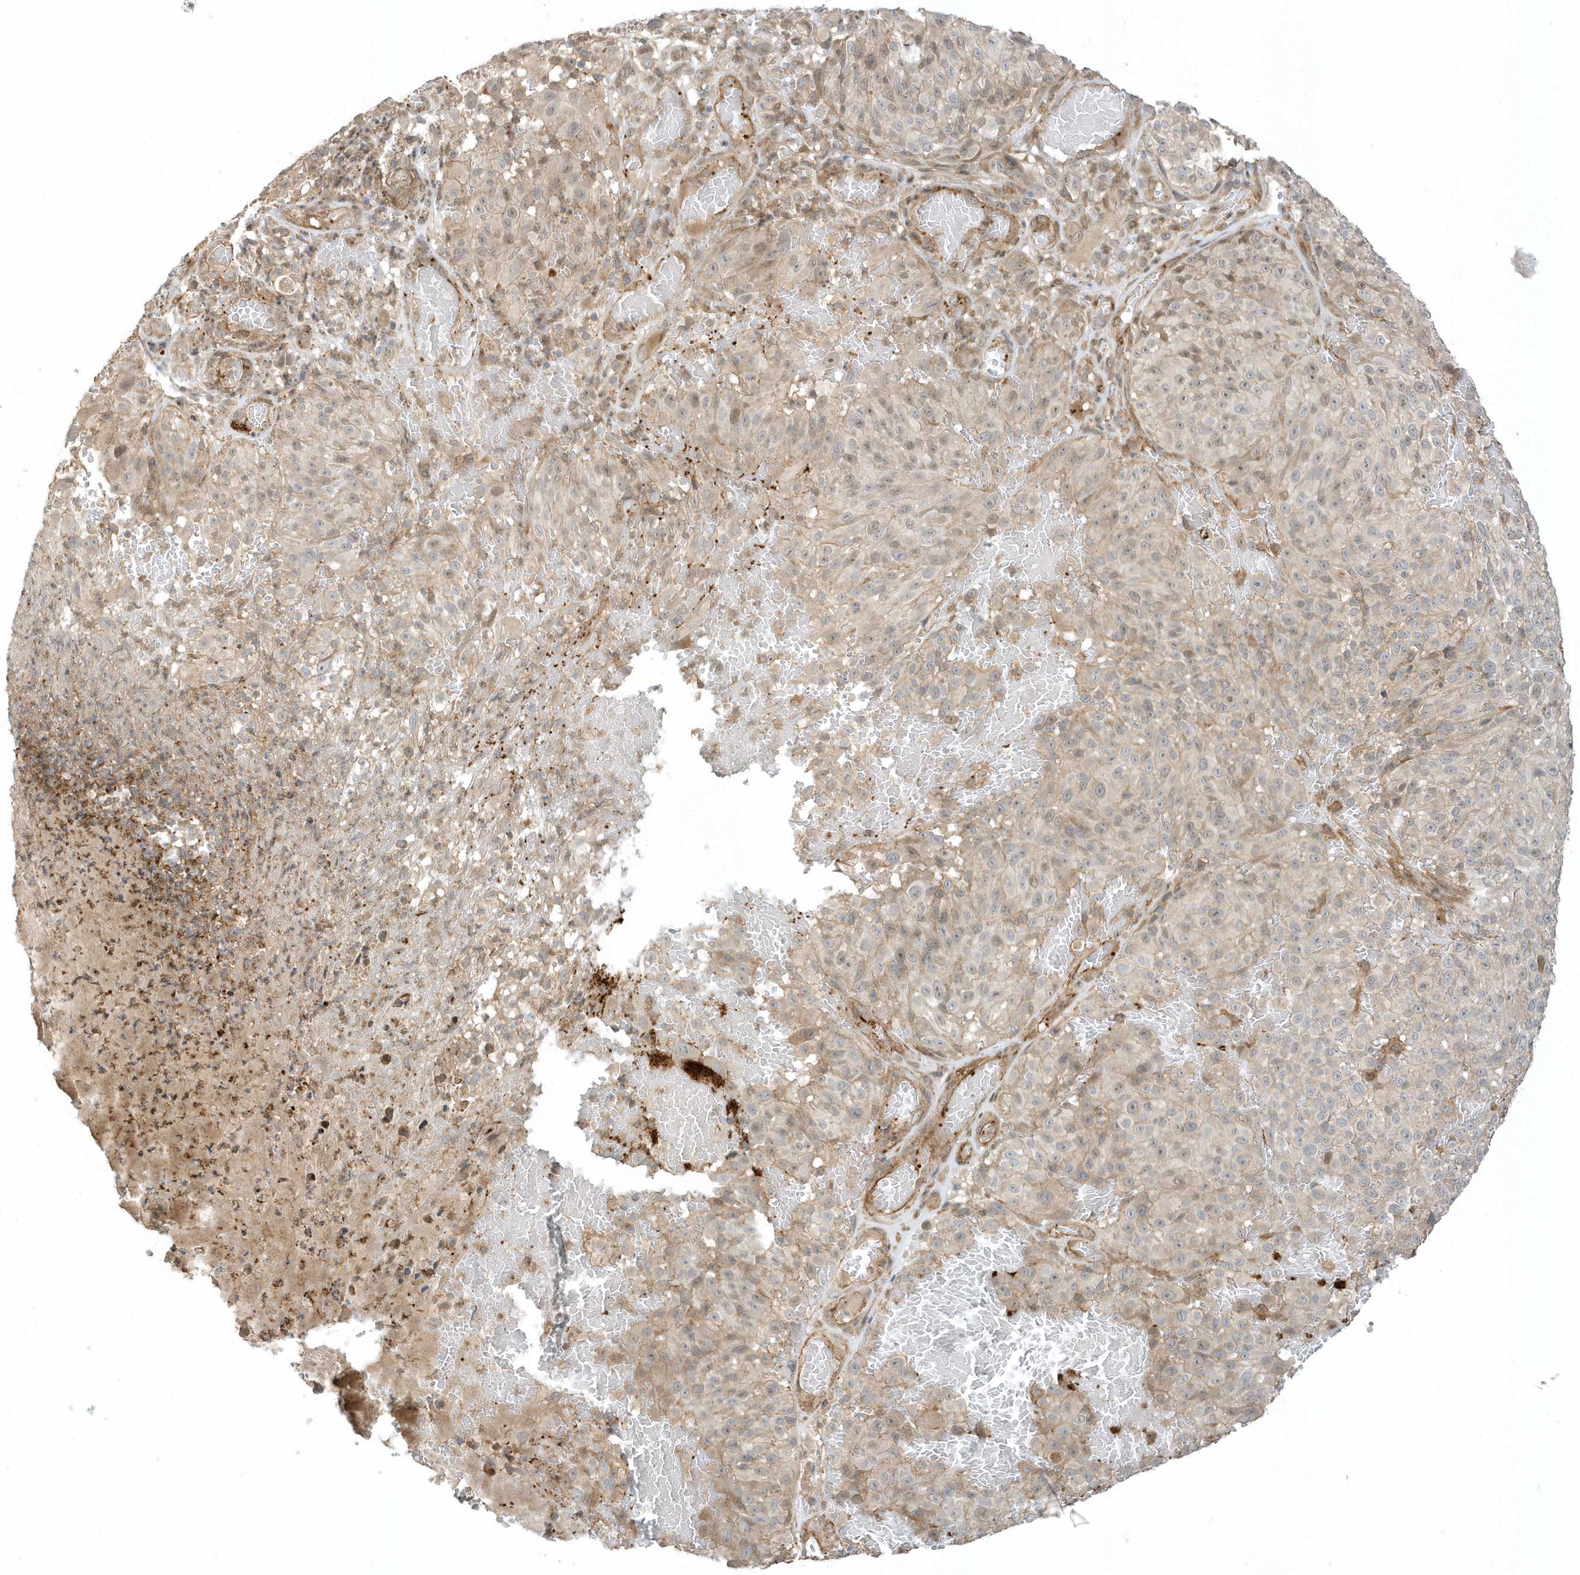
{"staining": {"intensity": "weak", "quantity": "<25%", "location": "cytoplasmic/membranous,nuclear"}, "tissue": "melanoma", "cell_type": "Tumor cells", "image_type": "cancer", "snomed": [{"axis": "morphology", "description": "Malignant melanoma, NOS"}, {"axis": "topography", "description": "Skin"}], "caption": "Tumor cells show no significant staining in malignant melanoma.", "gene": "ZBTB8A", "patient": {"sex": "male", "age": 83}}